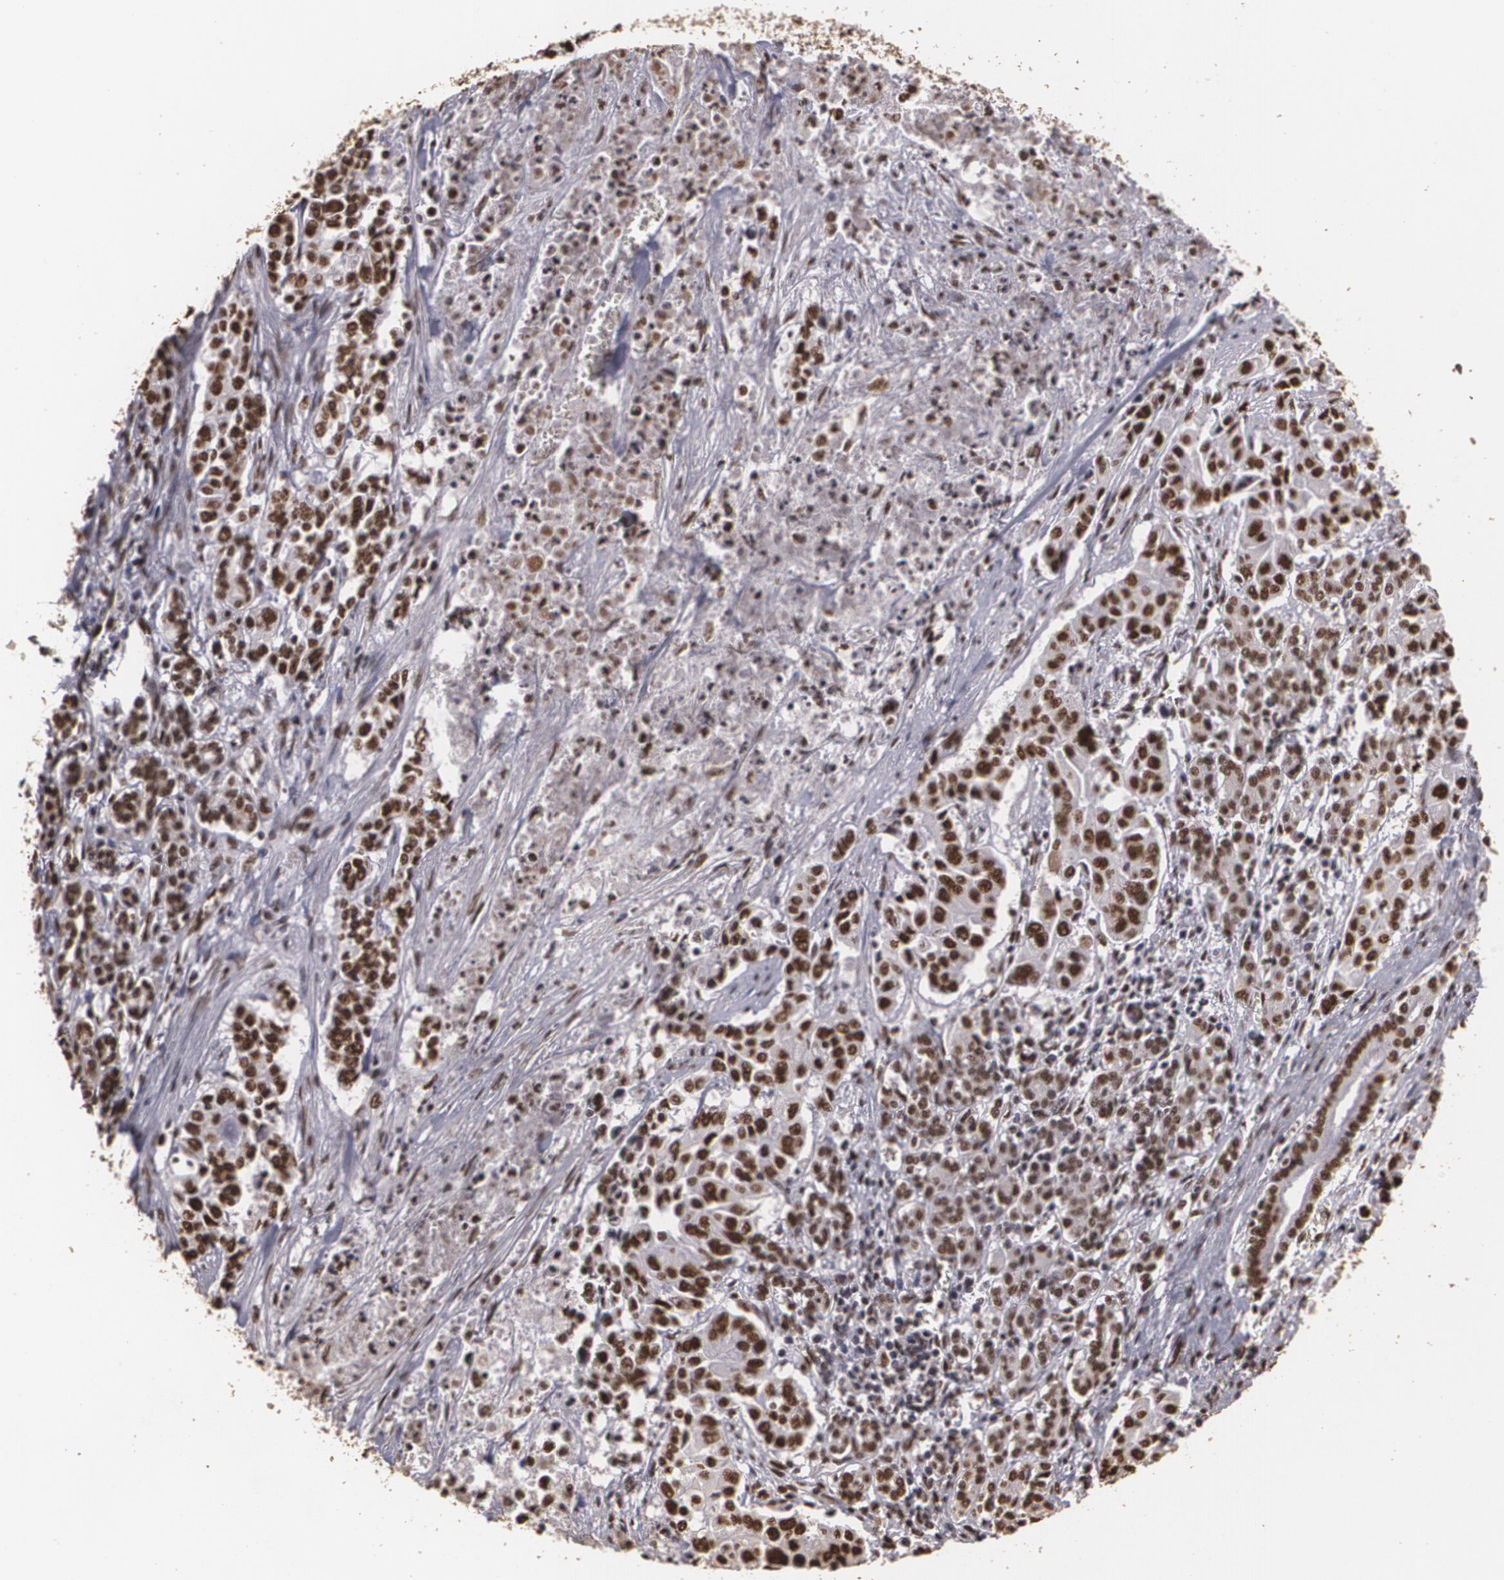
{"staining": {"intensity": "strong", "quantity": ">75%", "location": "nuclear"}, "tissue": "pancreatic cancer", "cell_type": "Tumor cells", "image_type": "cancer", "snomed": [{"axis": "morphology", "description": "Adenocarcinoma, NOS"}, {"axis": "topography", "description": "Pancreas"}], "caption": "An IHC micrograph of tumor tissue is shown. Protein staining in brown highlights strong nuclear positivity in pancreatic cancer (adenocarcinoma) within tumor cells.", "gene": "RCOR1", "patient": {"sex": "female", "age": 52}}